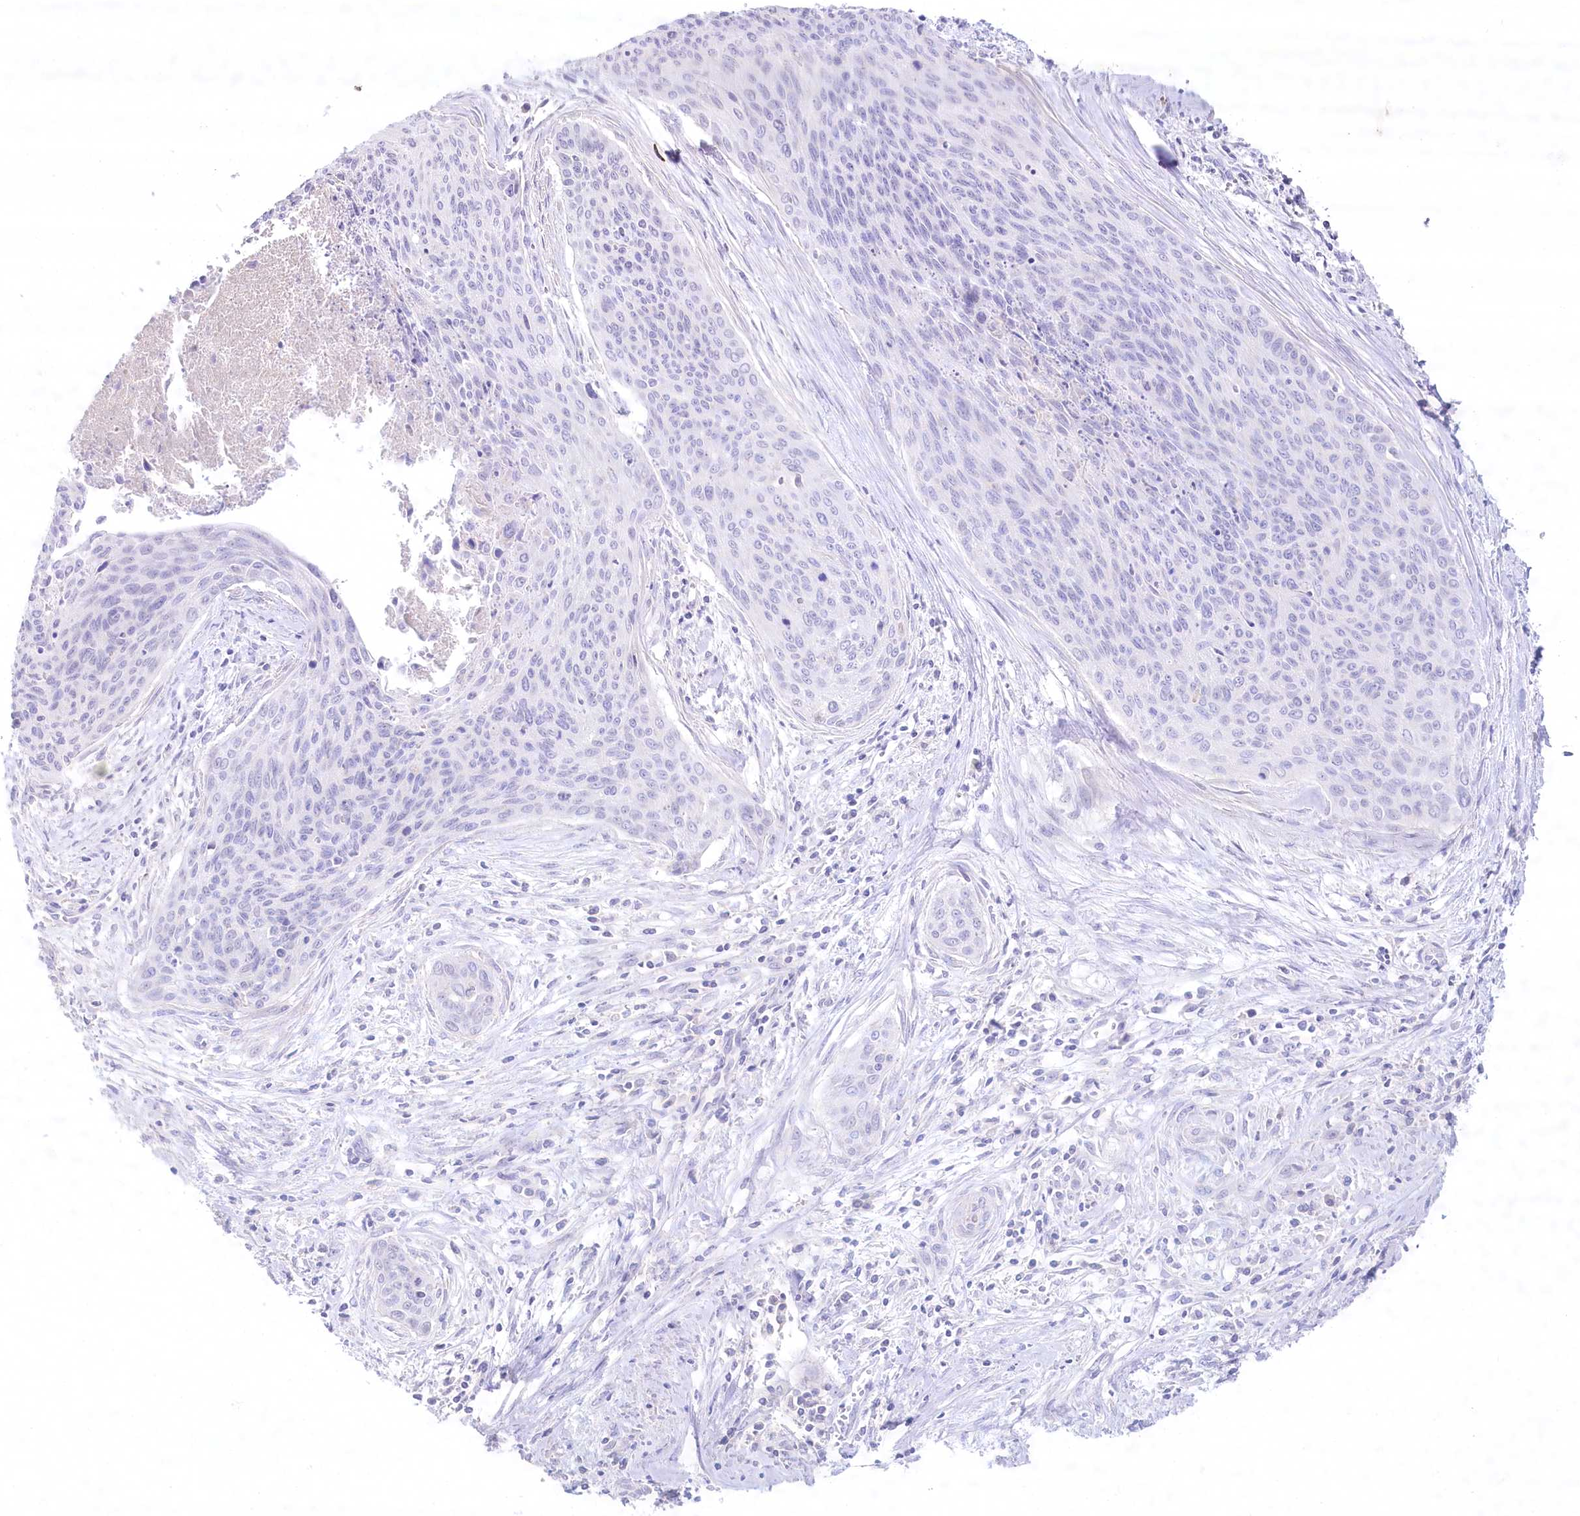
{"staining": {"intensity": "negative", "quantity": "none", "location": "none"}, "tissue": "cervical cancer", "cell_type": "Tumor cells", "image_type": "cancer", "snomed": [{"axis": "morphology", "description": "Squamous cell carcinoma, NOS"}, {"axis": "topography", "description": "Cervix"}], "caption": "Tumor cells are negative for protein expression in human cervical cancer.", "gene": "MYOZ1", "patient": {"sex": "female", "age": 55}}